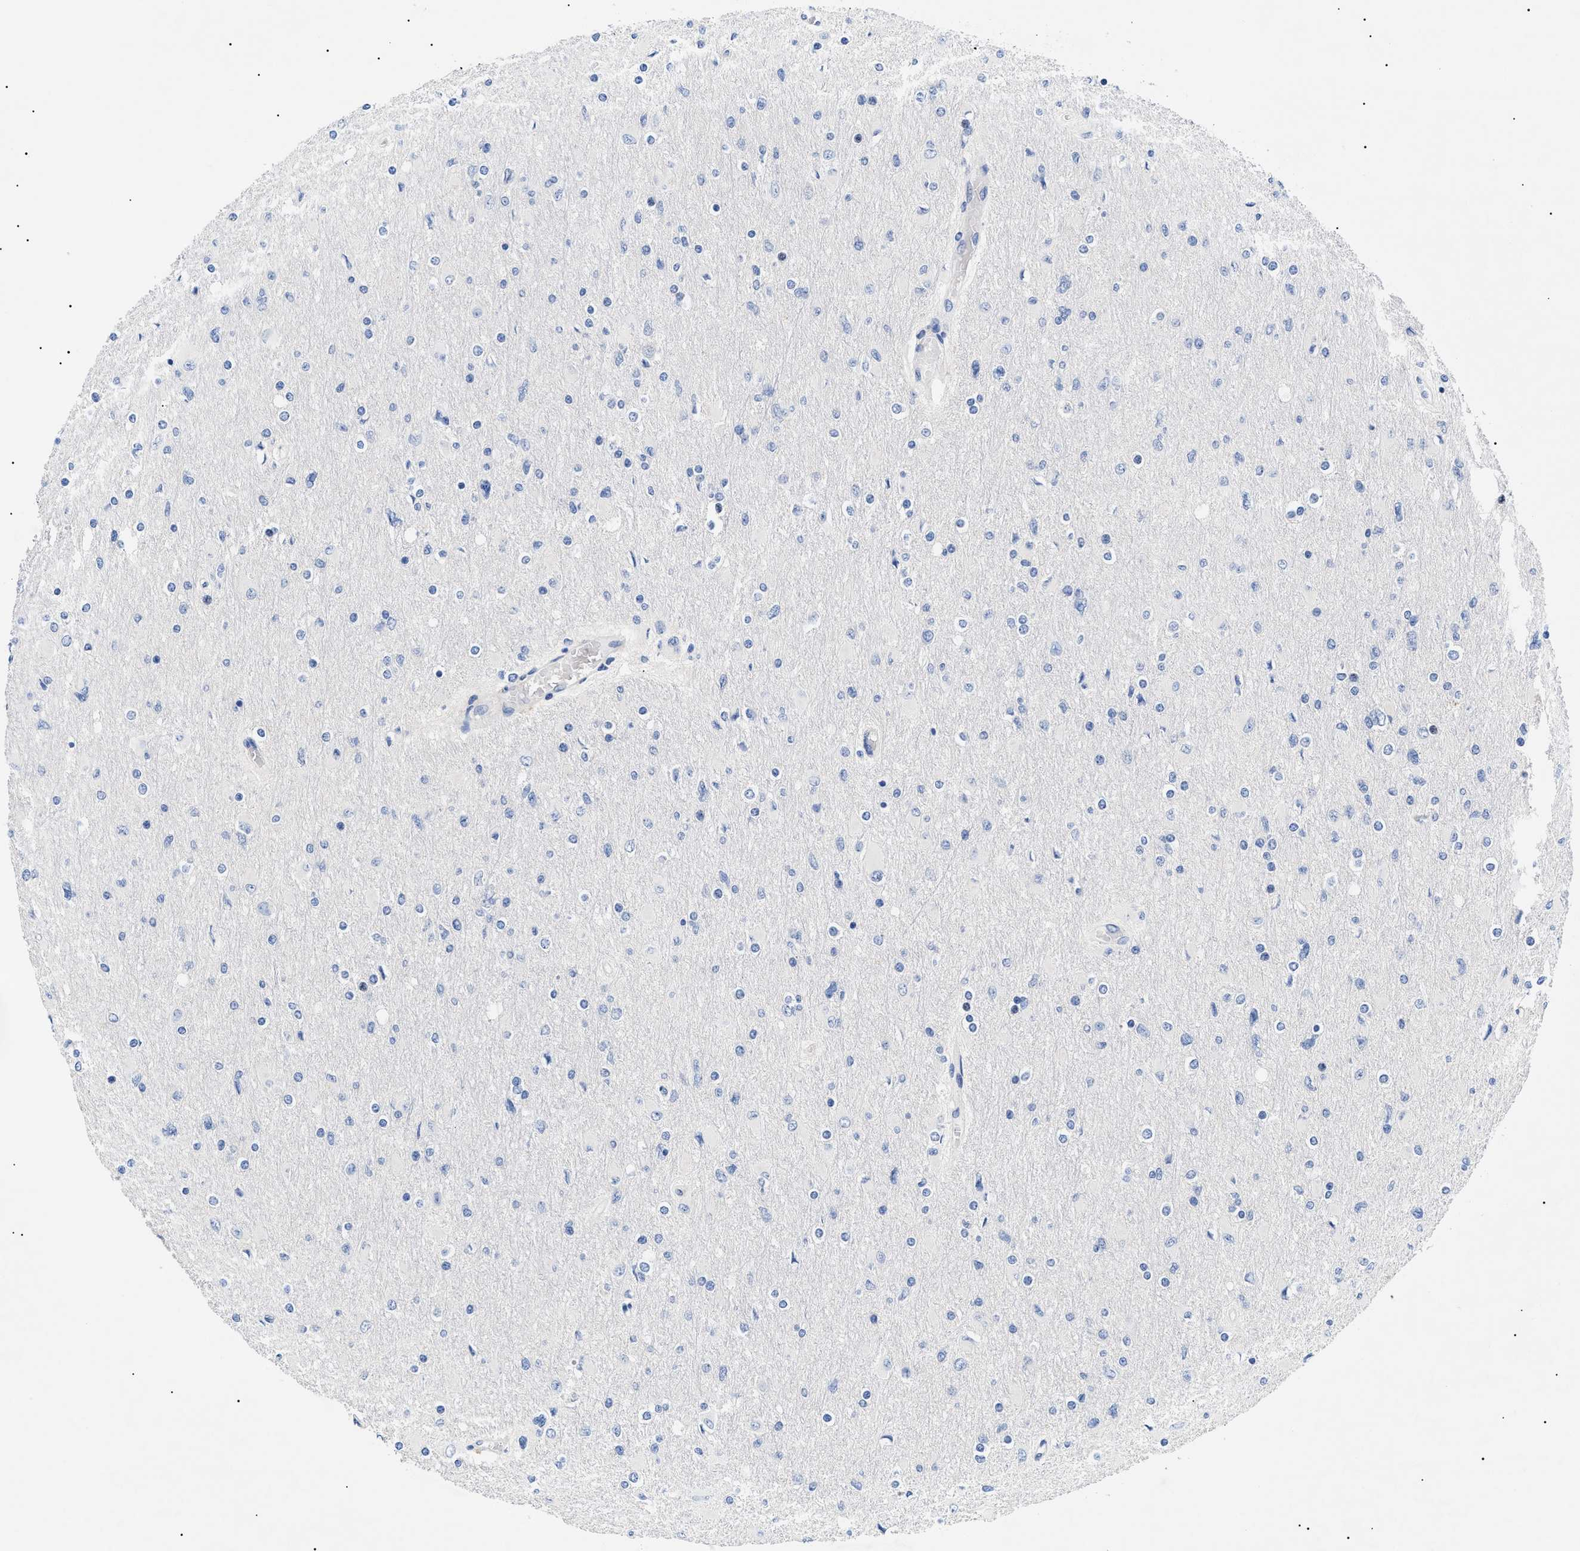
{"staining": {"intensity": "negative", "quantity": "none", "location": "none"}, "tissue": "glioma", "cell_type": "Tumor cells", "image_type": "cancer", "snomed": [{"axis": "morphology", "description": "Glioma, malignant, High grade"}, {"axis": "topography", "description": "Cerebral cortex"}], "caption": "This is a image of immunohistochemistry (IHC) staining of malignant glioma (high-grade), which shows no positivity in tumor cells.", "gene": "ACKR1", "patient": {"sex": "female", "age": 36}}